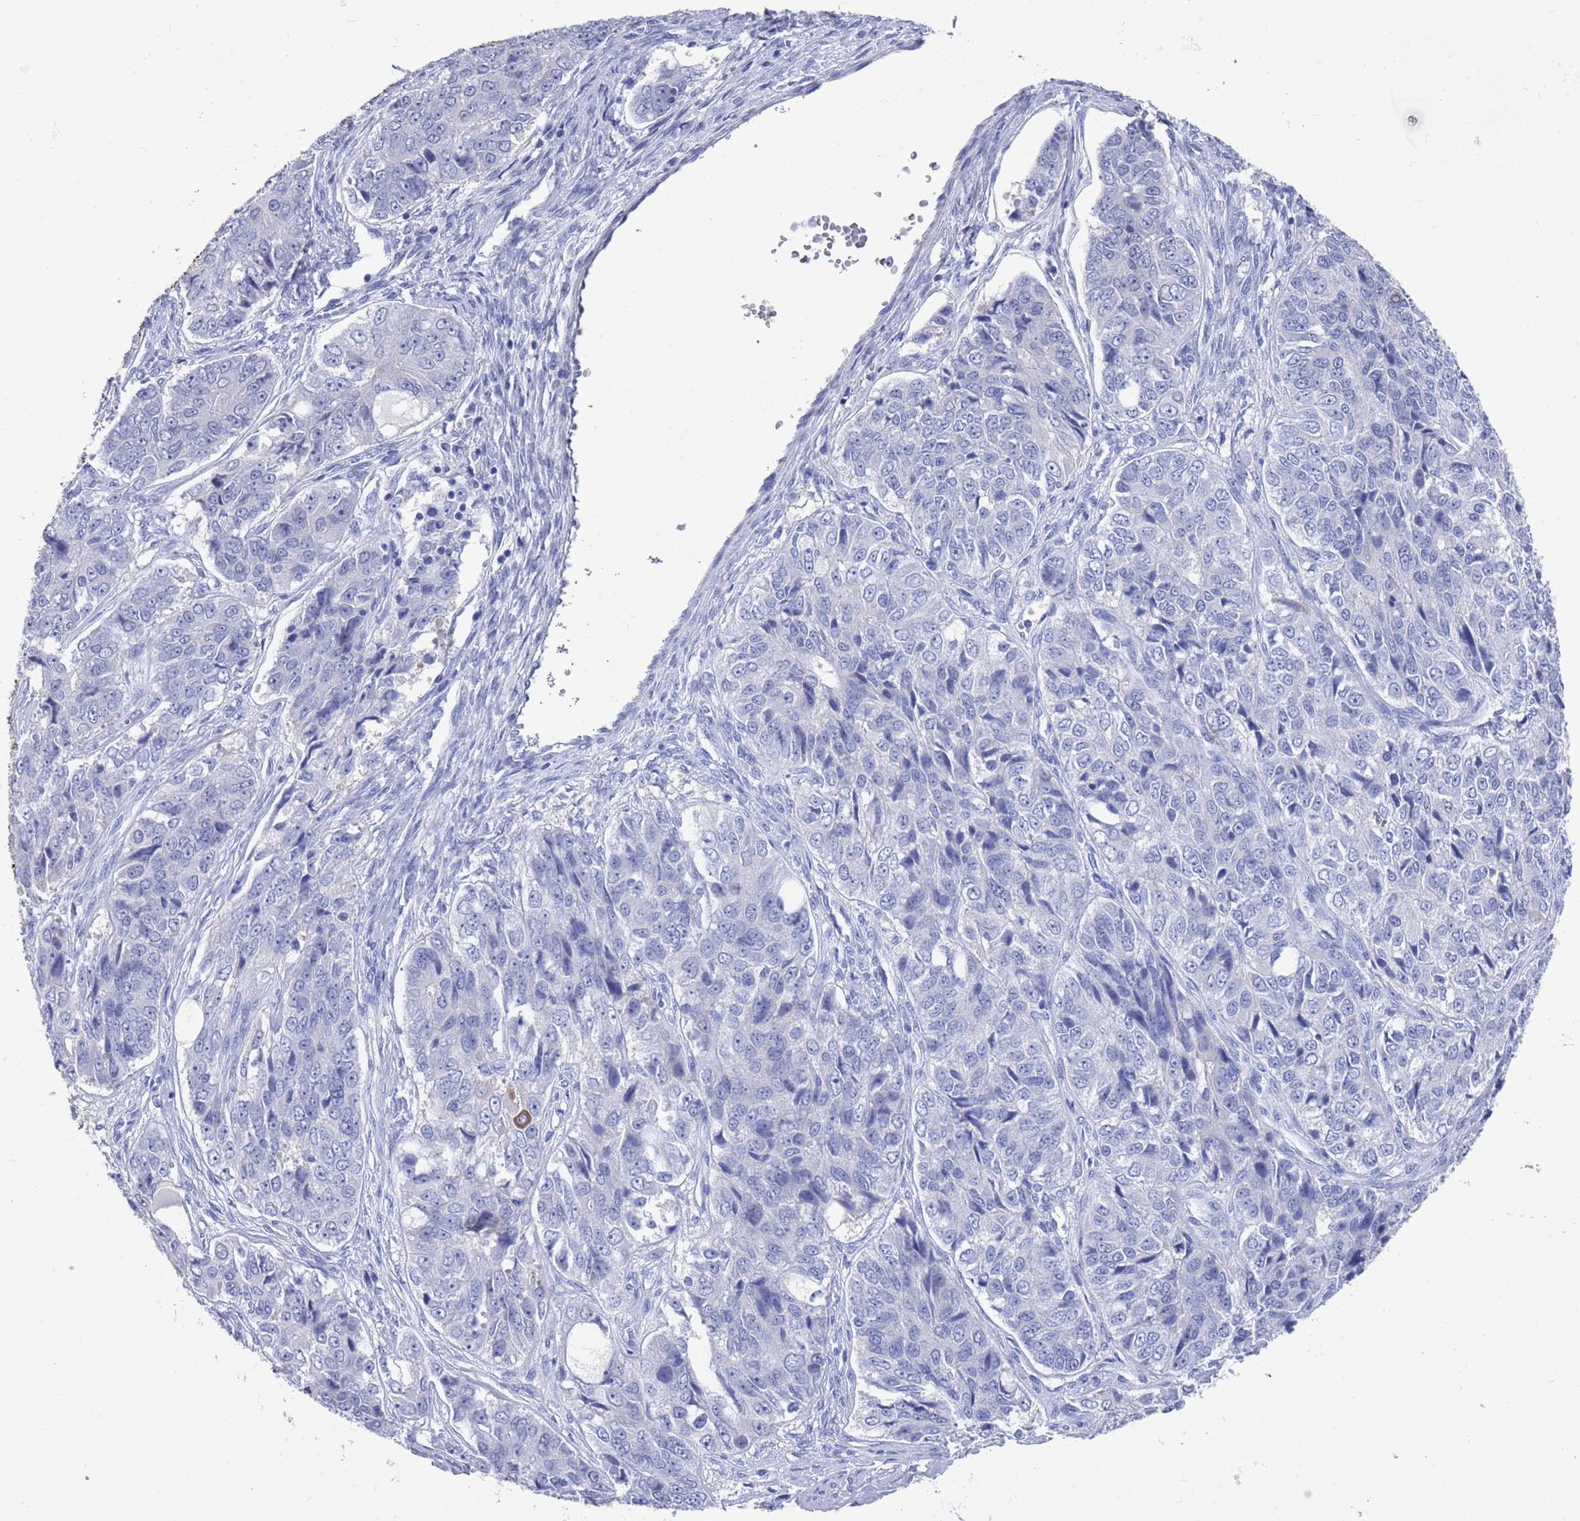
{"staining": {"intensity": "negative", "quantity": "none", "location": "none"}, "tissue": "ovarian cancer", "cell_type": "Tumor cells", "image_type": "cancer", "snomed": [{"axis": "morphology", "description": "Carcinoma, endometroid"}, {"axis": "topography", "description": "Ovary"}], "caption": "The histopathology image shows no staining of tumor cells in endometroid carcinoma (ovarian).", "gene": "MTMR2", "patient": {"sex": "female", "age": 51}}